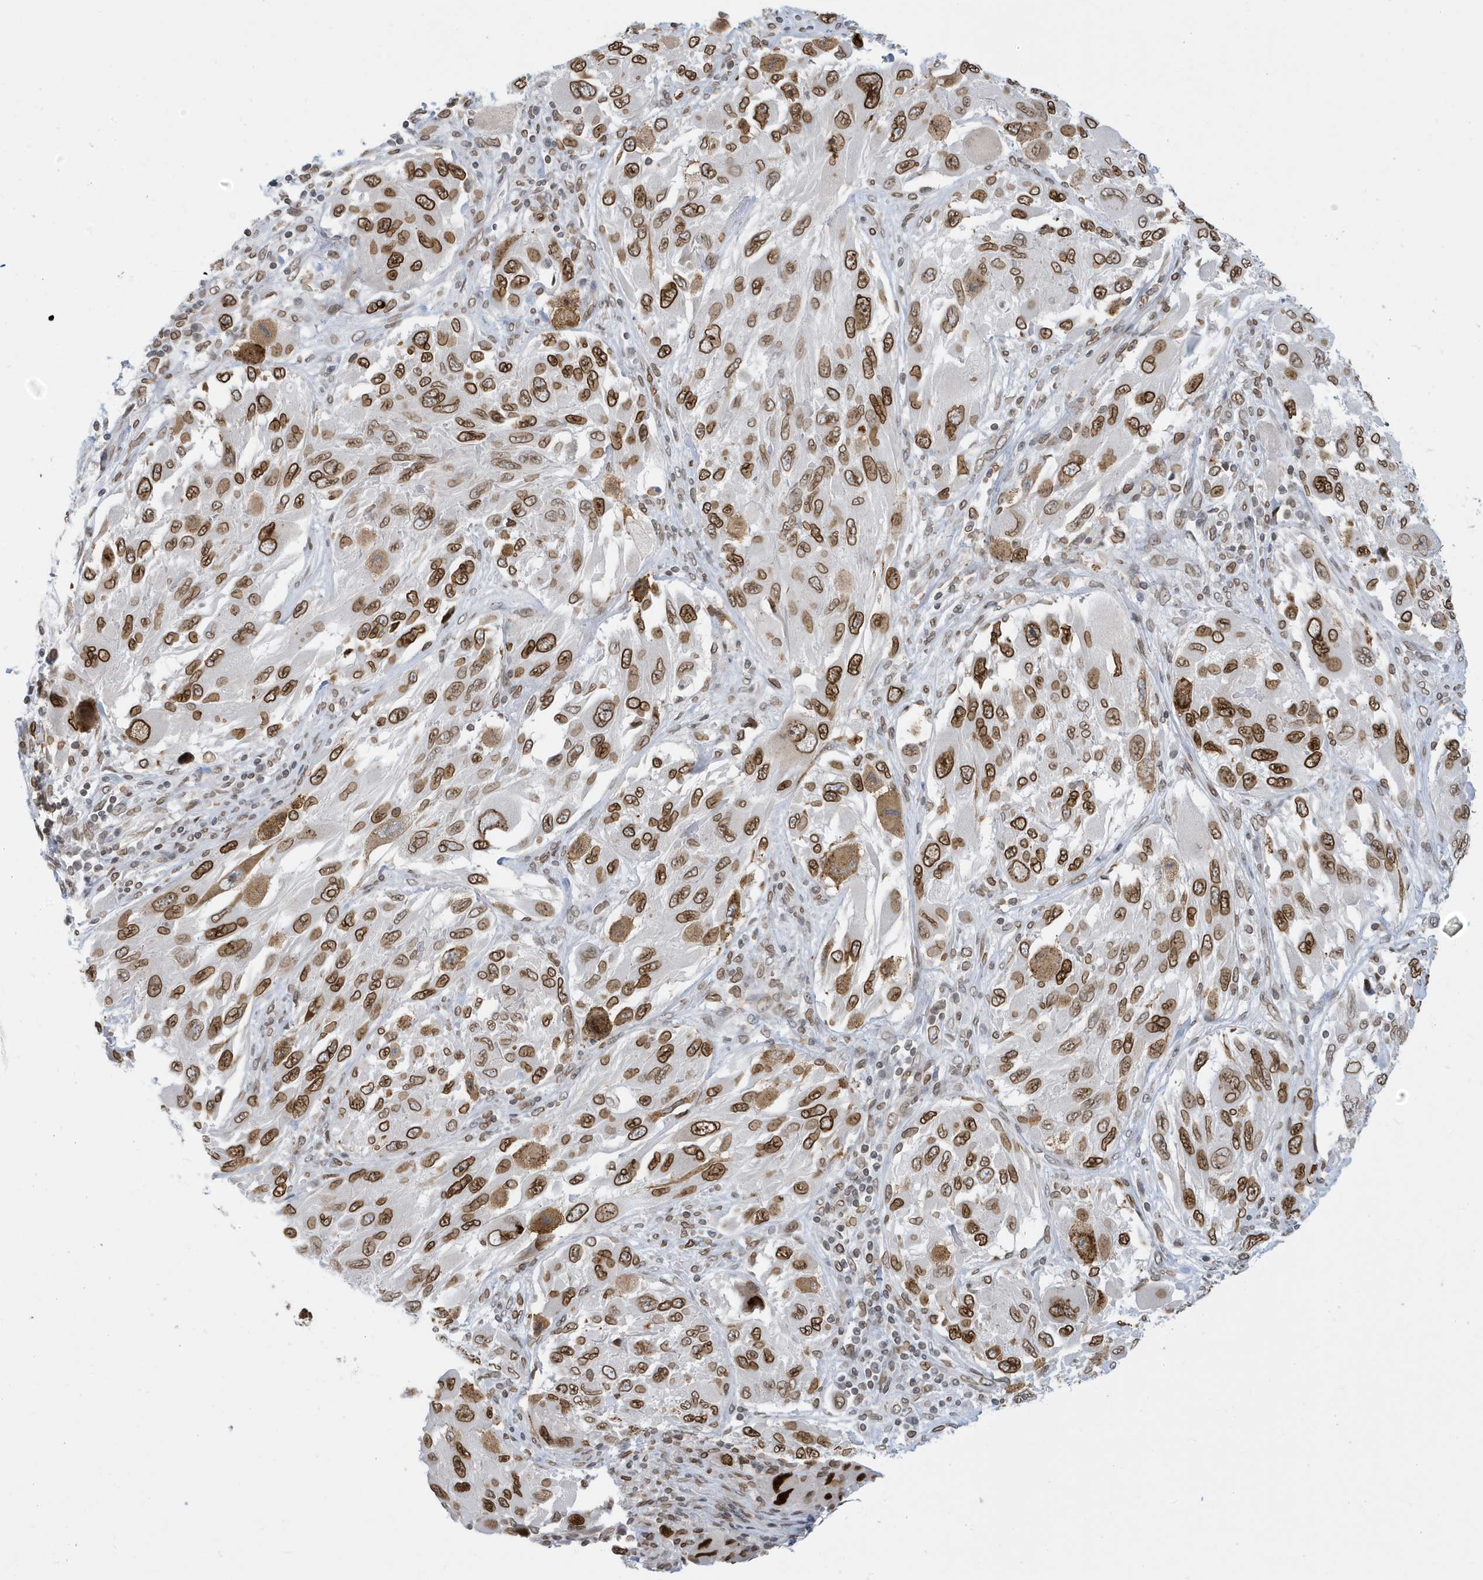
{"staining": {"intensity": "strong", "quantity": ">75%", "location": "cytoplasmic/membranous,nuclear"}, "tissue": "melanoma", "cell_type": "Tumor cells", "image_type": "cancer", "snomed": [{"axis": "morphology", "description": "Malignant melanoma, NOS"}, {"axis": "topography", "description": "Skin"}], "caption": "A histopathology image of malignant melanoma stained for a protein exhibits strong cytoplasmic/membranous and nuclear brown staining in tumor cells.", "gene": "PCYT1A", "patient": {"sex": "female", "age": 91}}